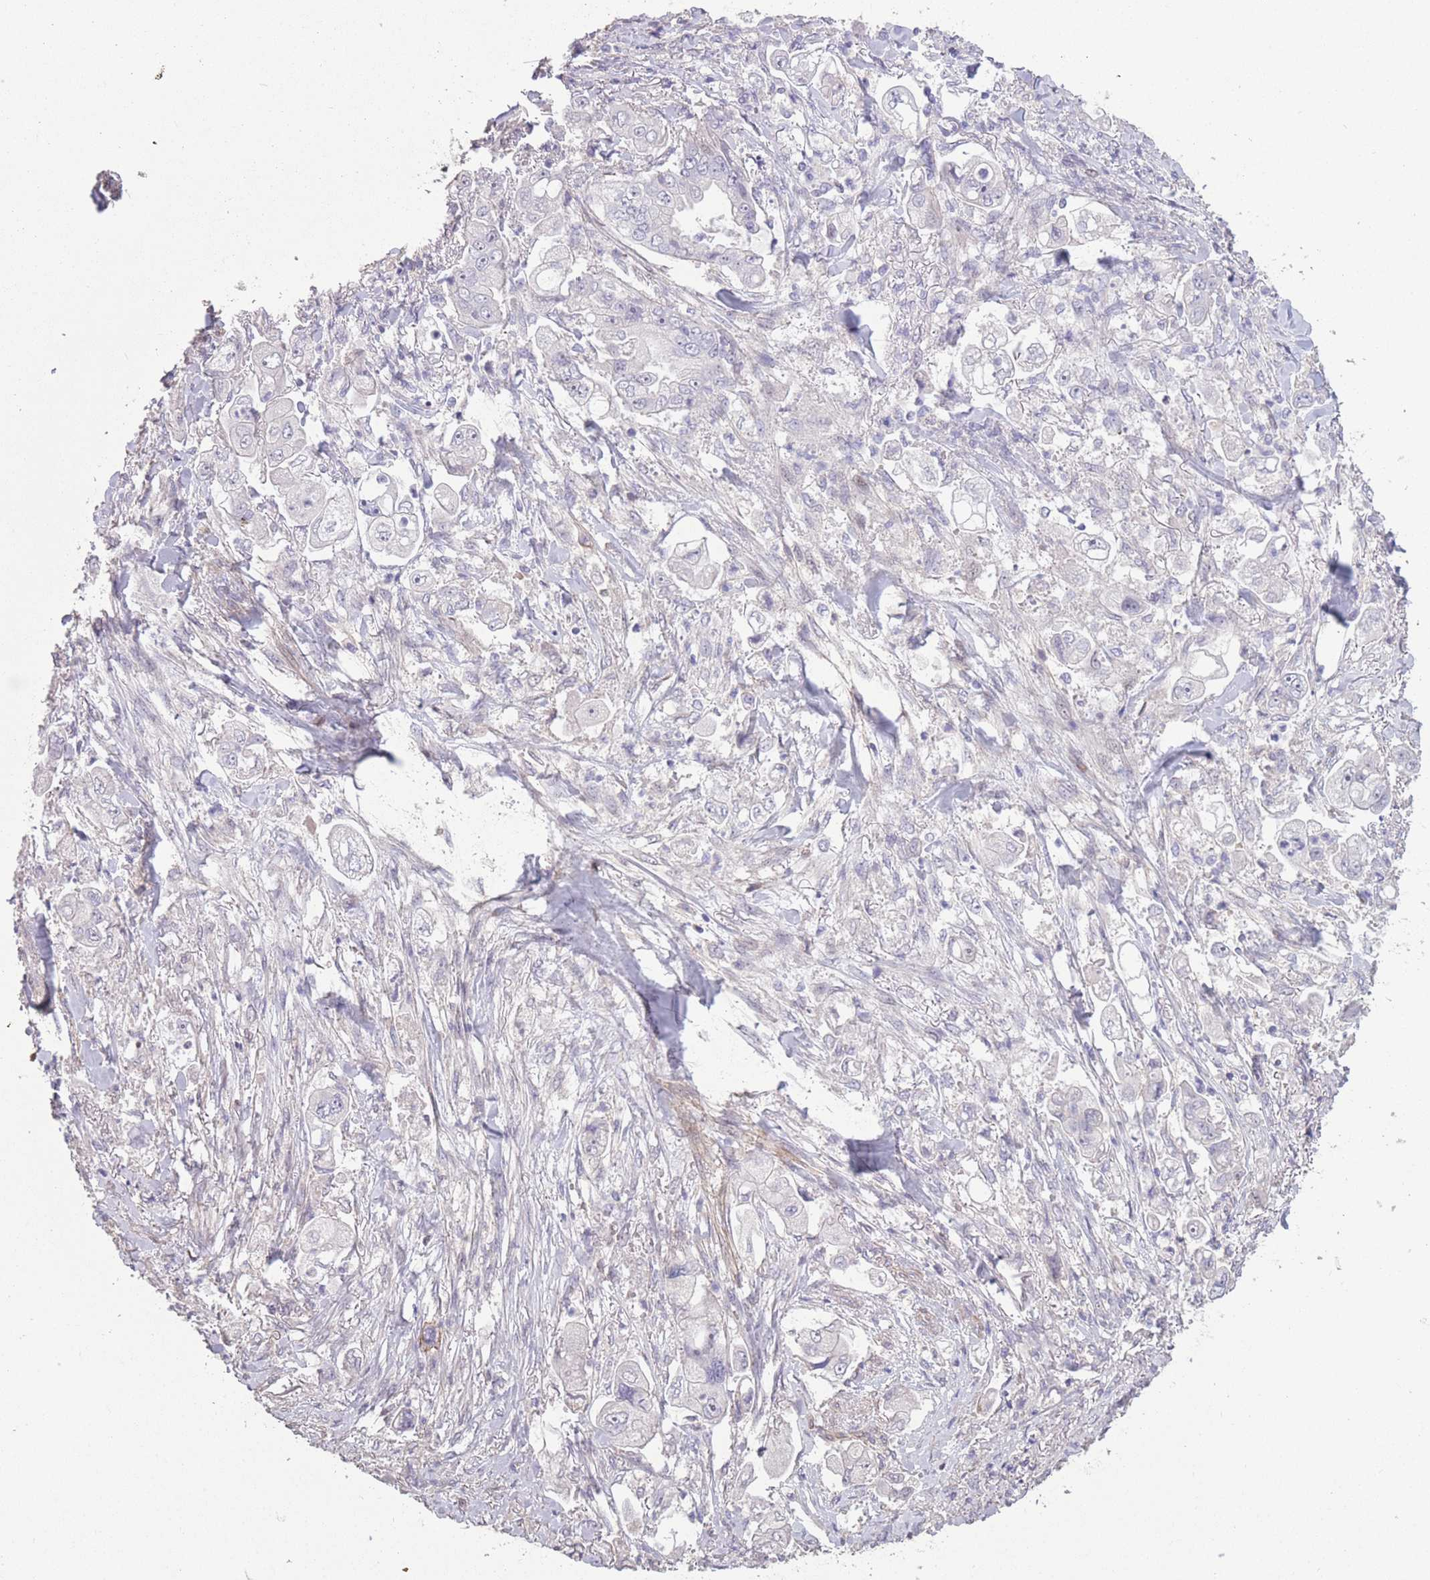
{"staining": {"intensity": "negative", "quantity": "none", "location": "none"}, "tissue": "stomach cancer", "cell_type": "Tumor cells", "image_type": "cancer", "snomed": [{"axis": "morphology", "description": "Adenocarcinoma, NOS"}, {"axis": "topography", "description": "Stomach"}], "caption": "A histopathology image of human stomach adenocarcinoma is negative for staining in tumor cells.", "gene": "RSPH10B", "patient": {"sex": "male", "age": 62}}